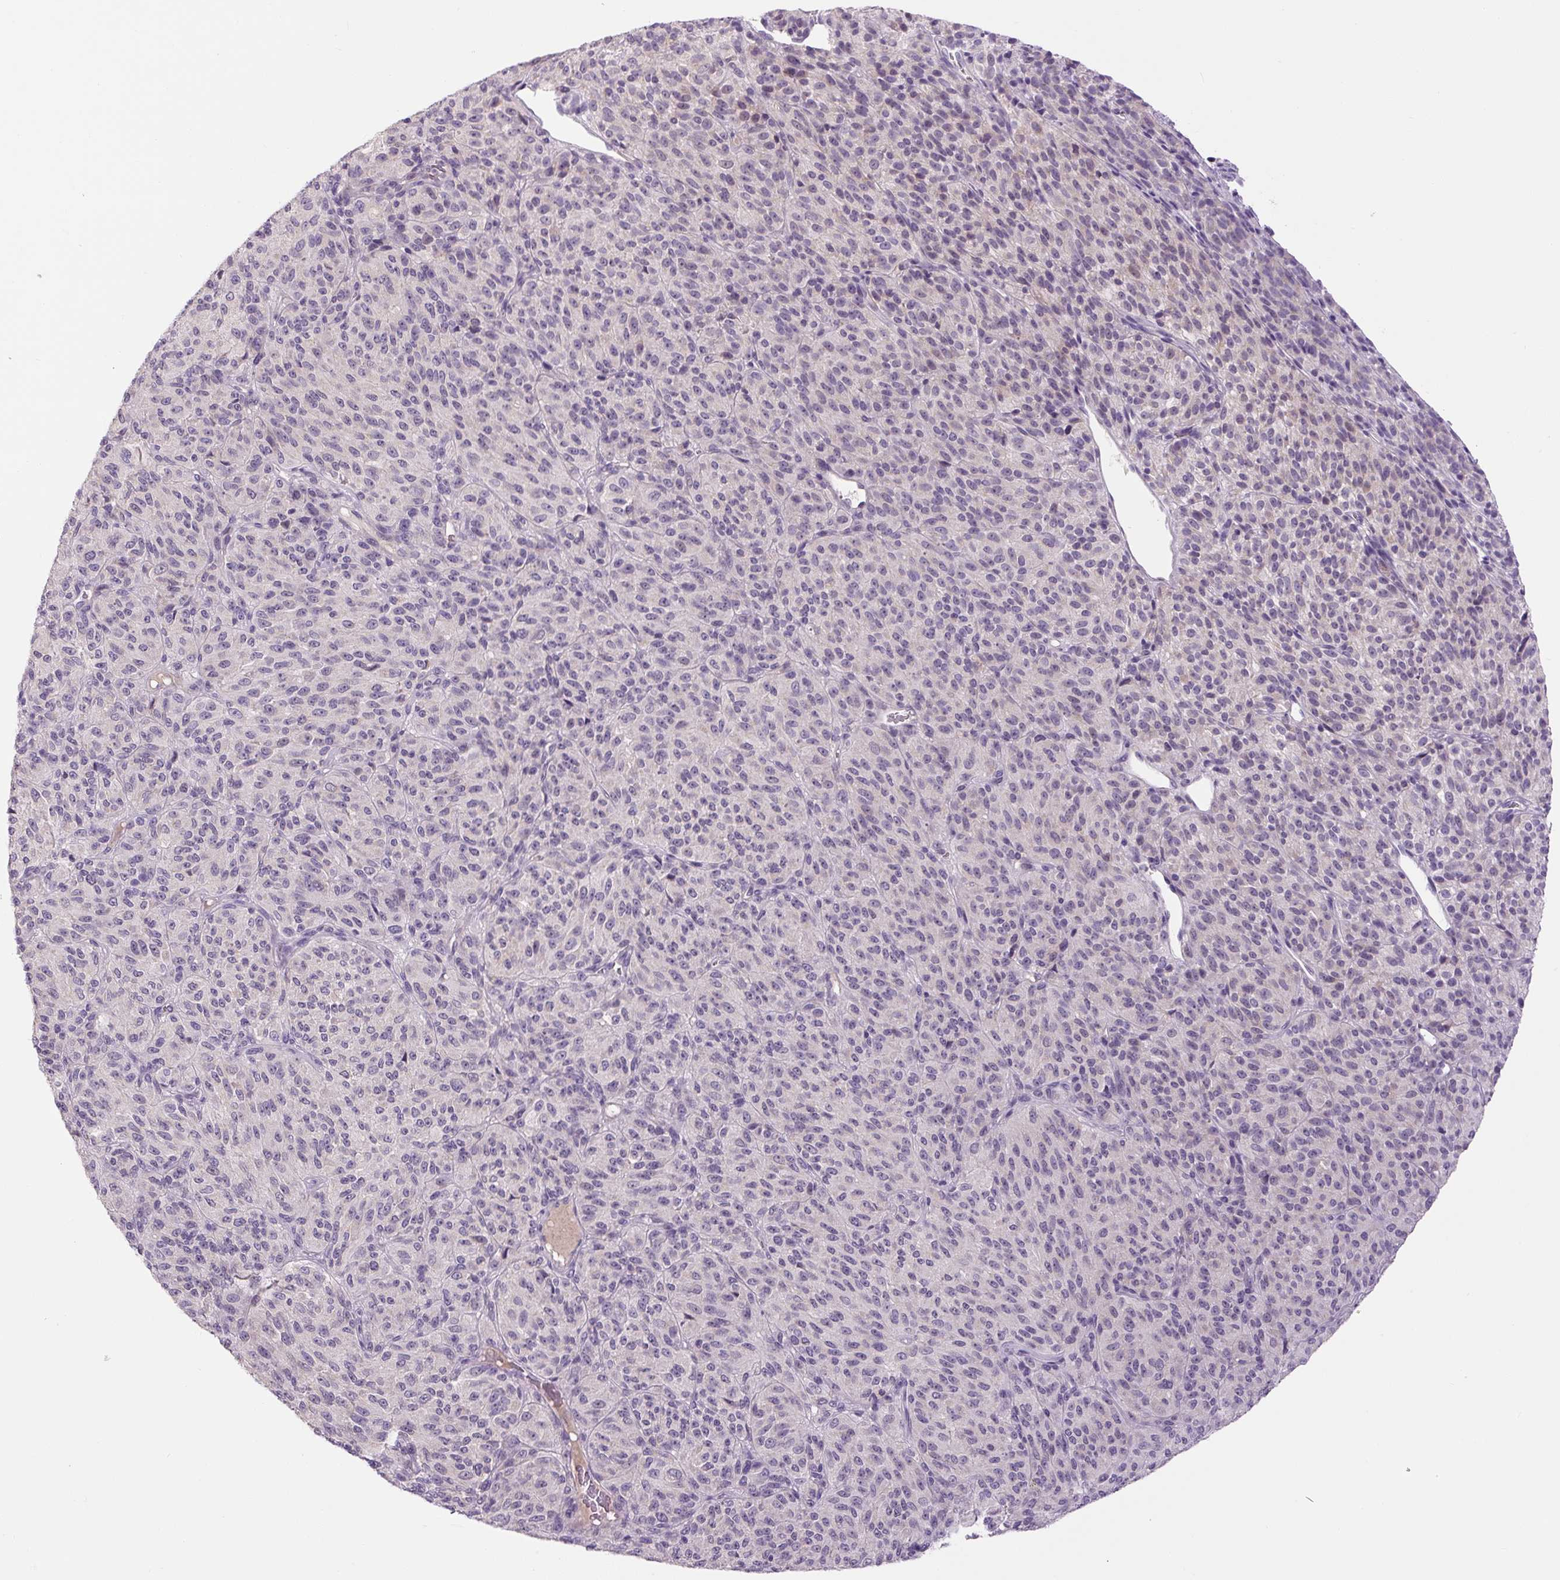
{"staining": {"intensity": "negative", "quantity": "none", "location": "none"}, "tissue": "melanoma", "cell_type": "Tumor cells", "image_type": "cancer", "snomed": [{"axis": "morphology", "description": "Malignant melanoma, Metastatic site"}, {"axis": "topography", "description": "Brain"}], "caption": "Immunohistochemistry photomicrograph of neoplastic tissue: human melanoma stained with DAB demonstrates no significant protein expression in tumor cells.", "gene": "FABP7", "patient": {"sex": "female", "age": 56}}